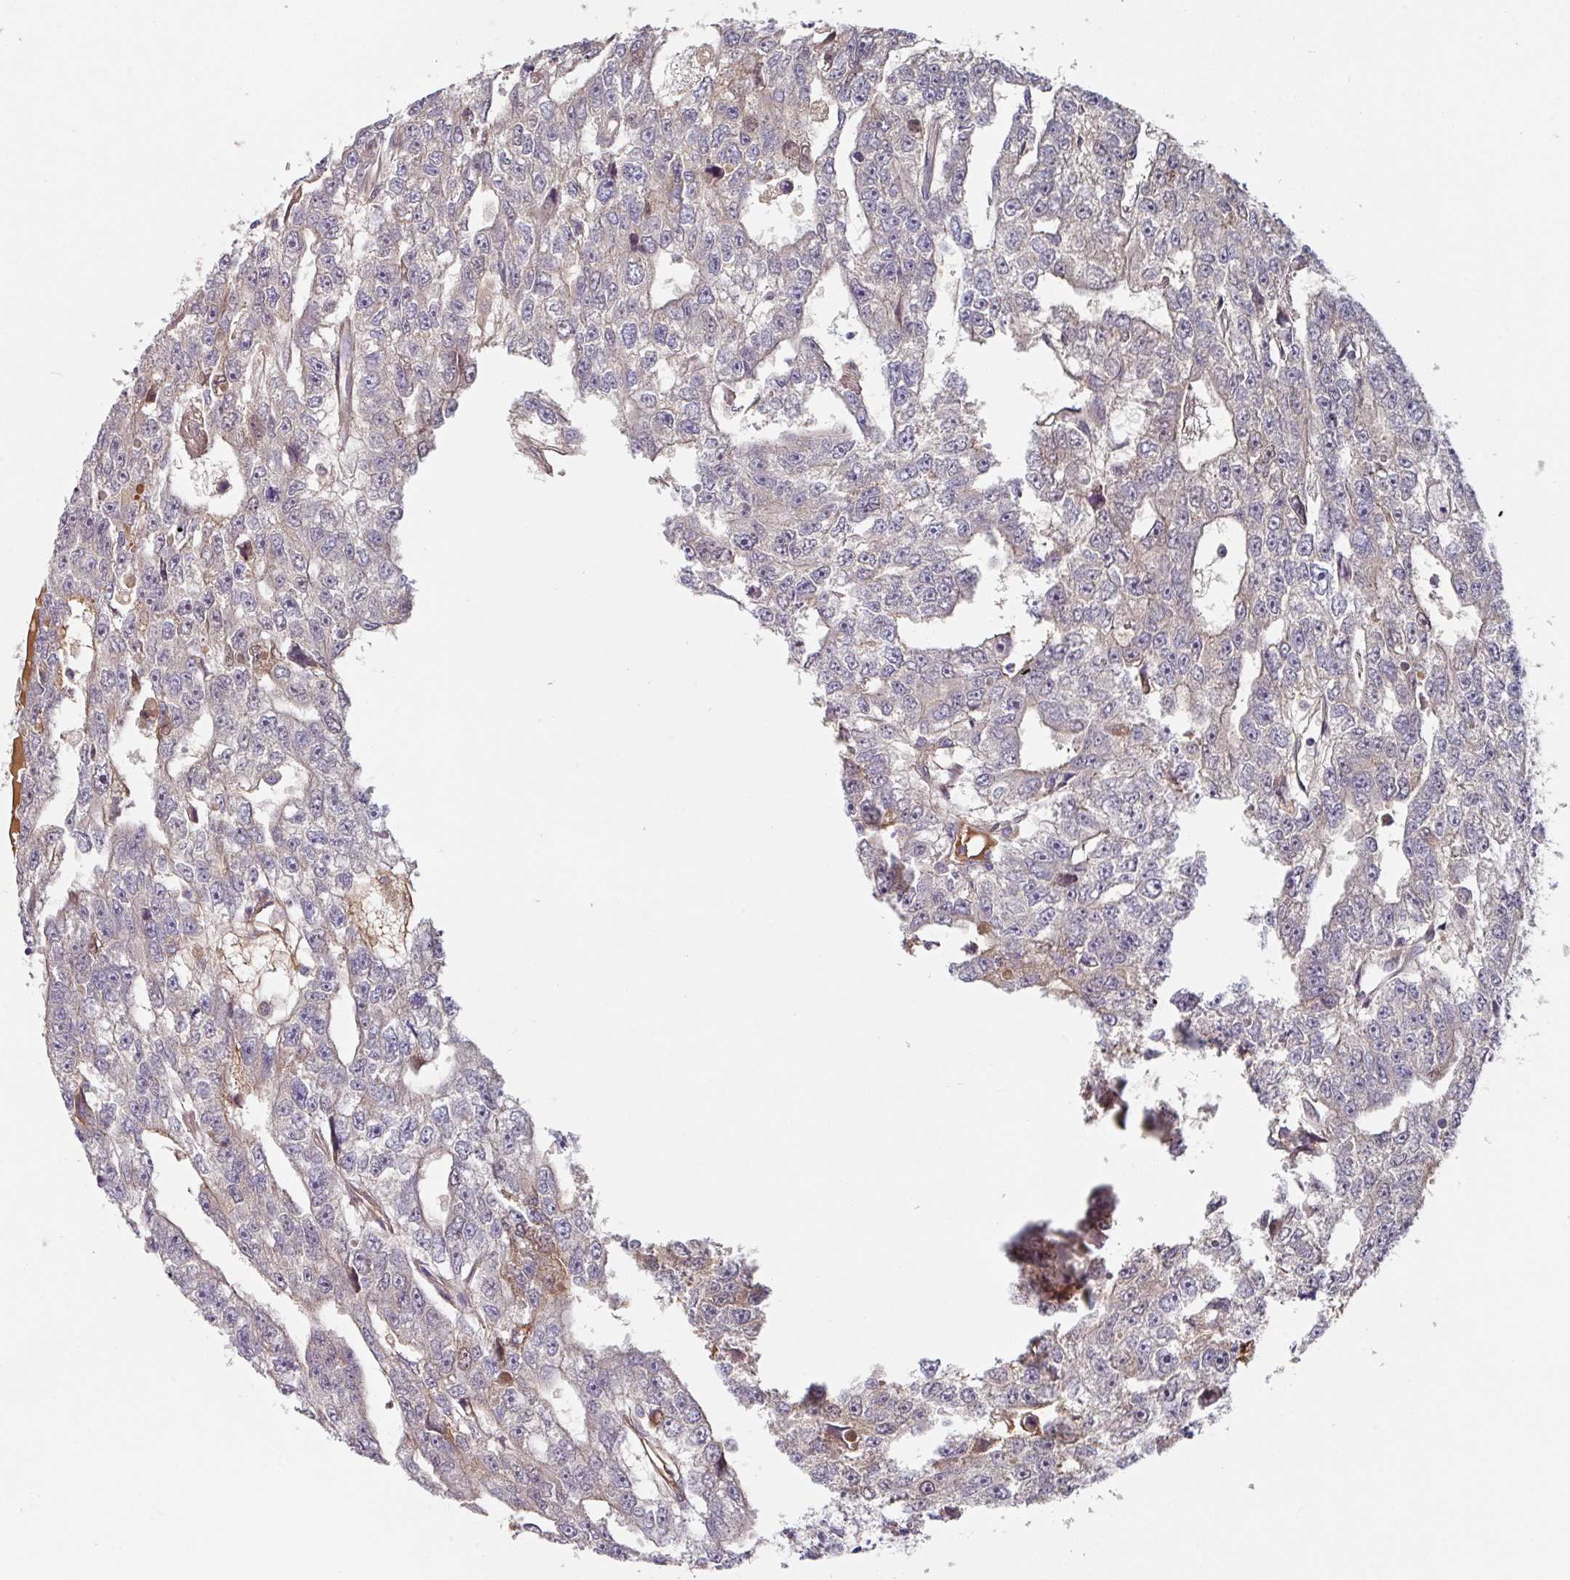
{"staining": {"intensity": "negative", "quantity": "none", "location": "none"}, "tissue": "testis cancer", "cell_type": "Tumor cells", "image_type": "cancer", "snomed": [{"axis": "morphology", "description": "Carcinoma, Embryonal, NOS"}, {"axis": "topography", "description": "Testis"}], "caption": "High power microscopy photomicrograph of an IHC micrograph of testis cancer (embryonal carcinoma), revealing no significant staining in tumor cells. Brightfield microscopy of IHC stained with DAB (3,3'-diaminobenzidine) (brown) and hematoxylin (blue), captured at high magnification.", "gene": "CEP78", "patient": {"sex": "male", "age": 20}}